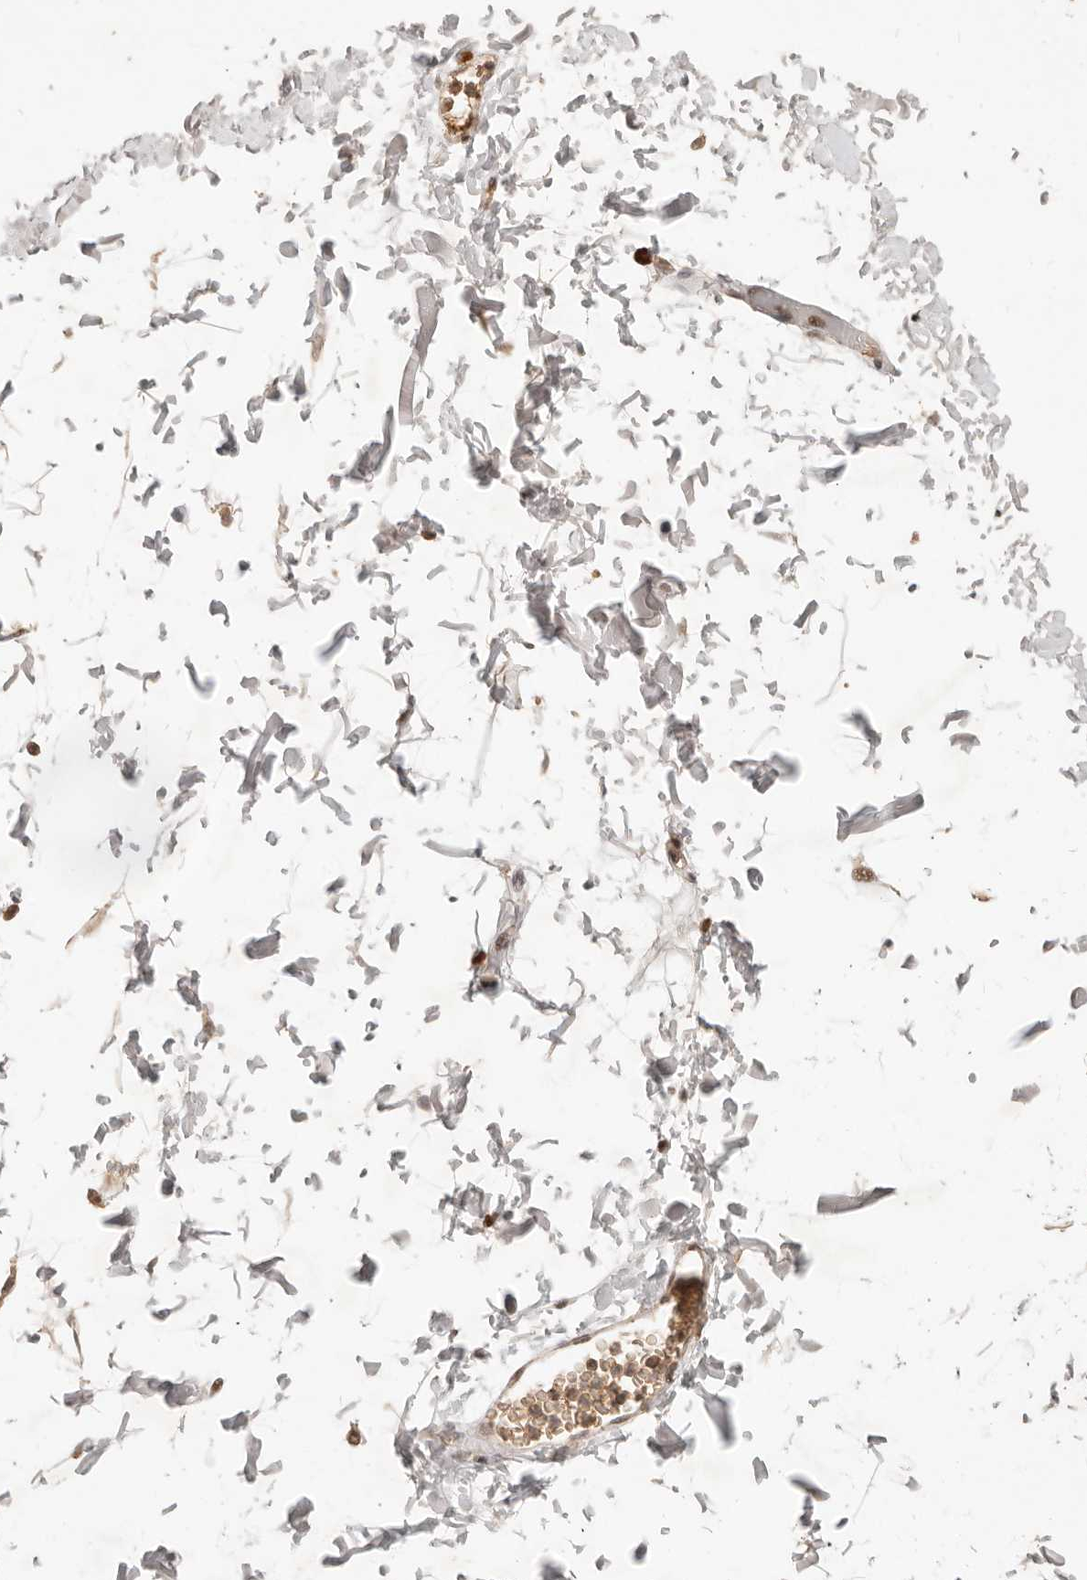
{"staining": {"intensity": "strong", "quantity": ">75%", "location": "cytoplasmic/membranous"}, "tissue": "adipose tissue", "cell_type": "Adipocytes", "image_type": "normal", "snomed": [{"axis": "morphology", "description": "Normal tissue, NOS"}, {"axis": "topography", "description": "Soft tissue"}], "caption": "About >75% of adipocytes in normal adipose tissue display strong cytoplasmic/membranous protein expression as visualized by brown immunohistochemical staining.", "gene": "NPAS2", "patient": {"sex": "male", "age": 72}}